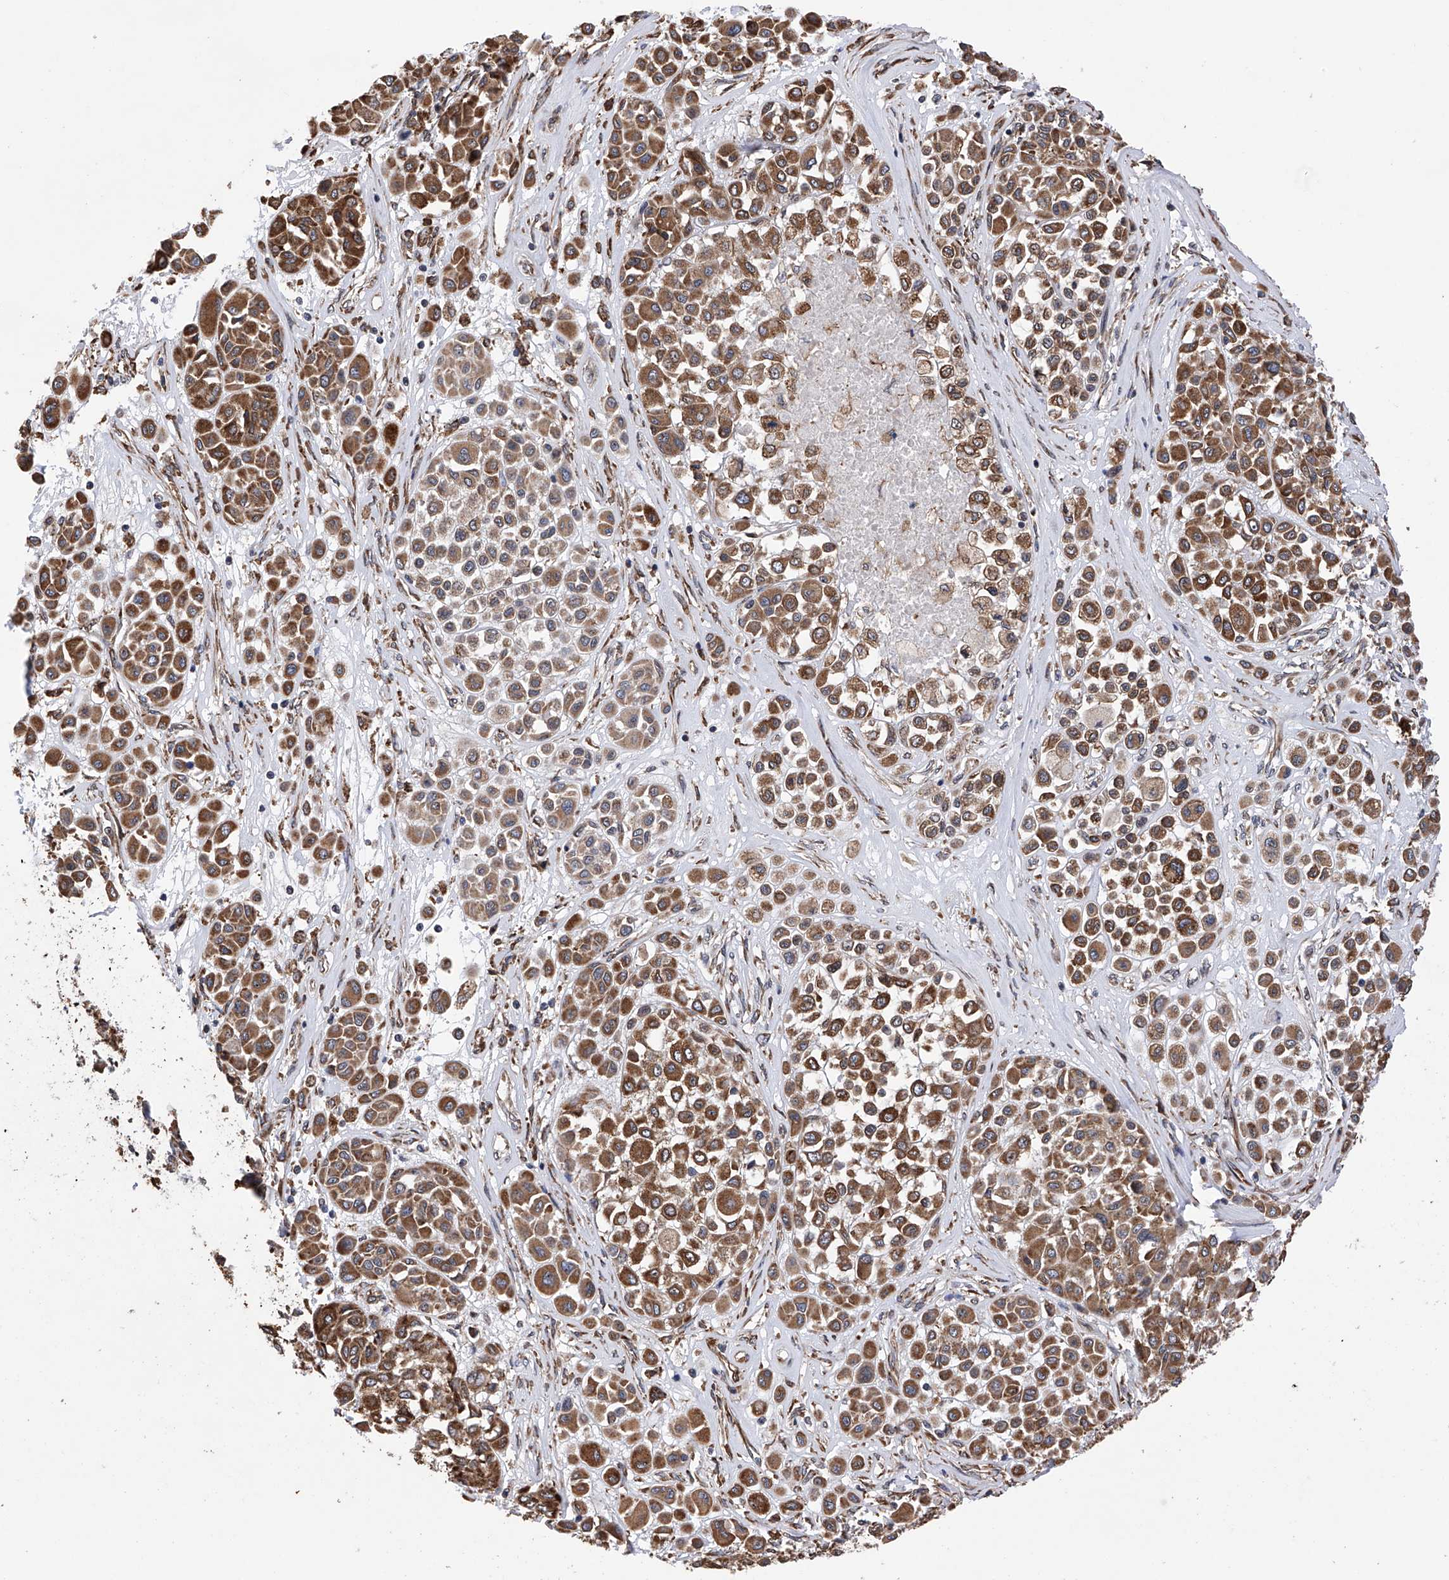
{"staining": {"intensity": "moderate", "quantity": ">75%", "location": "cytoplasmic/membranous"}, "tissue": "melanoma", "cell_type": "Tumor cells", "image_type": "cancer", "snomed": [{"axis": "morphology", "description": "Malignant melanoma, Metastatic site"}, {"axis": "topography", "description": "Soft tissue"}], "caption": "A micrograph of melanoma stained for a protein demonstrates moderate cytoplasmic/membranous brown staining in tumor cells. The staining was performed using DAB (3,3'-diaminobenzidine), with brown indicating positive protein expression. Nuclei are stained blue with hematoxylin.", "gene": "DNAH8", "patient": {"sex": "male", "age": 41}}